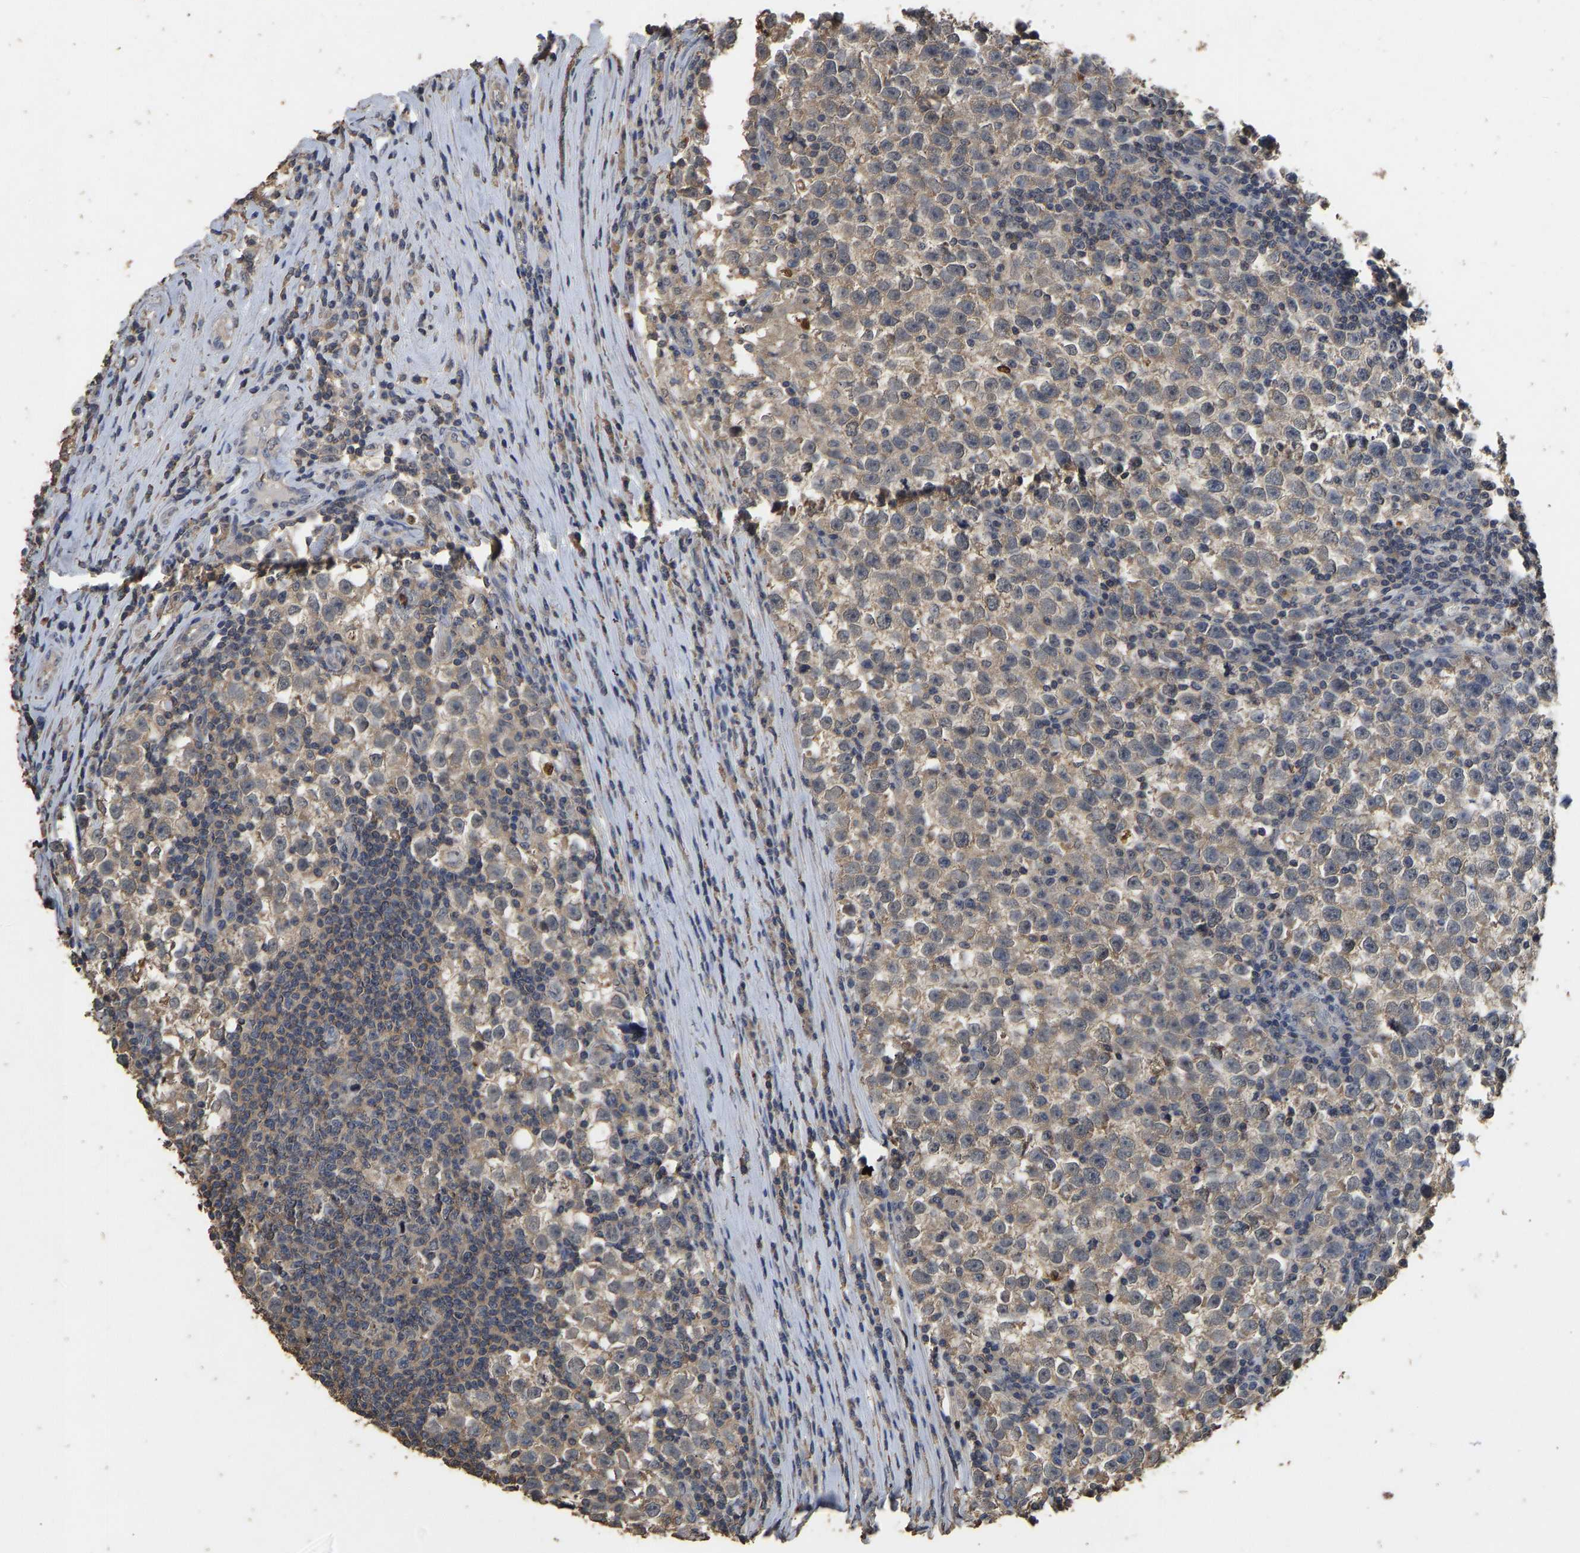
{"staining": {"intensity": "weak", "quantity": ">75%", "location": "cytoplasmic/membranous"}, "tissue": "testis cancer", "cell_type": "Tumor cells", "image_type": "cancer", "snomed": [{"axis": "morphology", "description": "Normal tissue, NOS"}, {"axis": "morphology", "description": "Seminoma, NOS"}, {"axis": "topography", "description": "Testis"}], "caption": "Protein expression analysis of seminoma (testis) exhibits weak cytoplasmic/membranous positivity in approximately >75% of tumor cells. The protein of interest is stained brown, and the nuclei are stained in blue (DAB (3,3'-diaminobenzidine) IHC with brightfield microscopy, high magnification).", "gene": "CIDEC", "patient": {"sex": "male", "age": 43}}